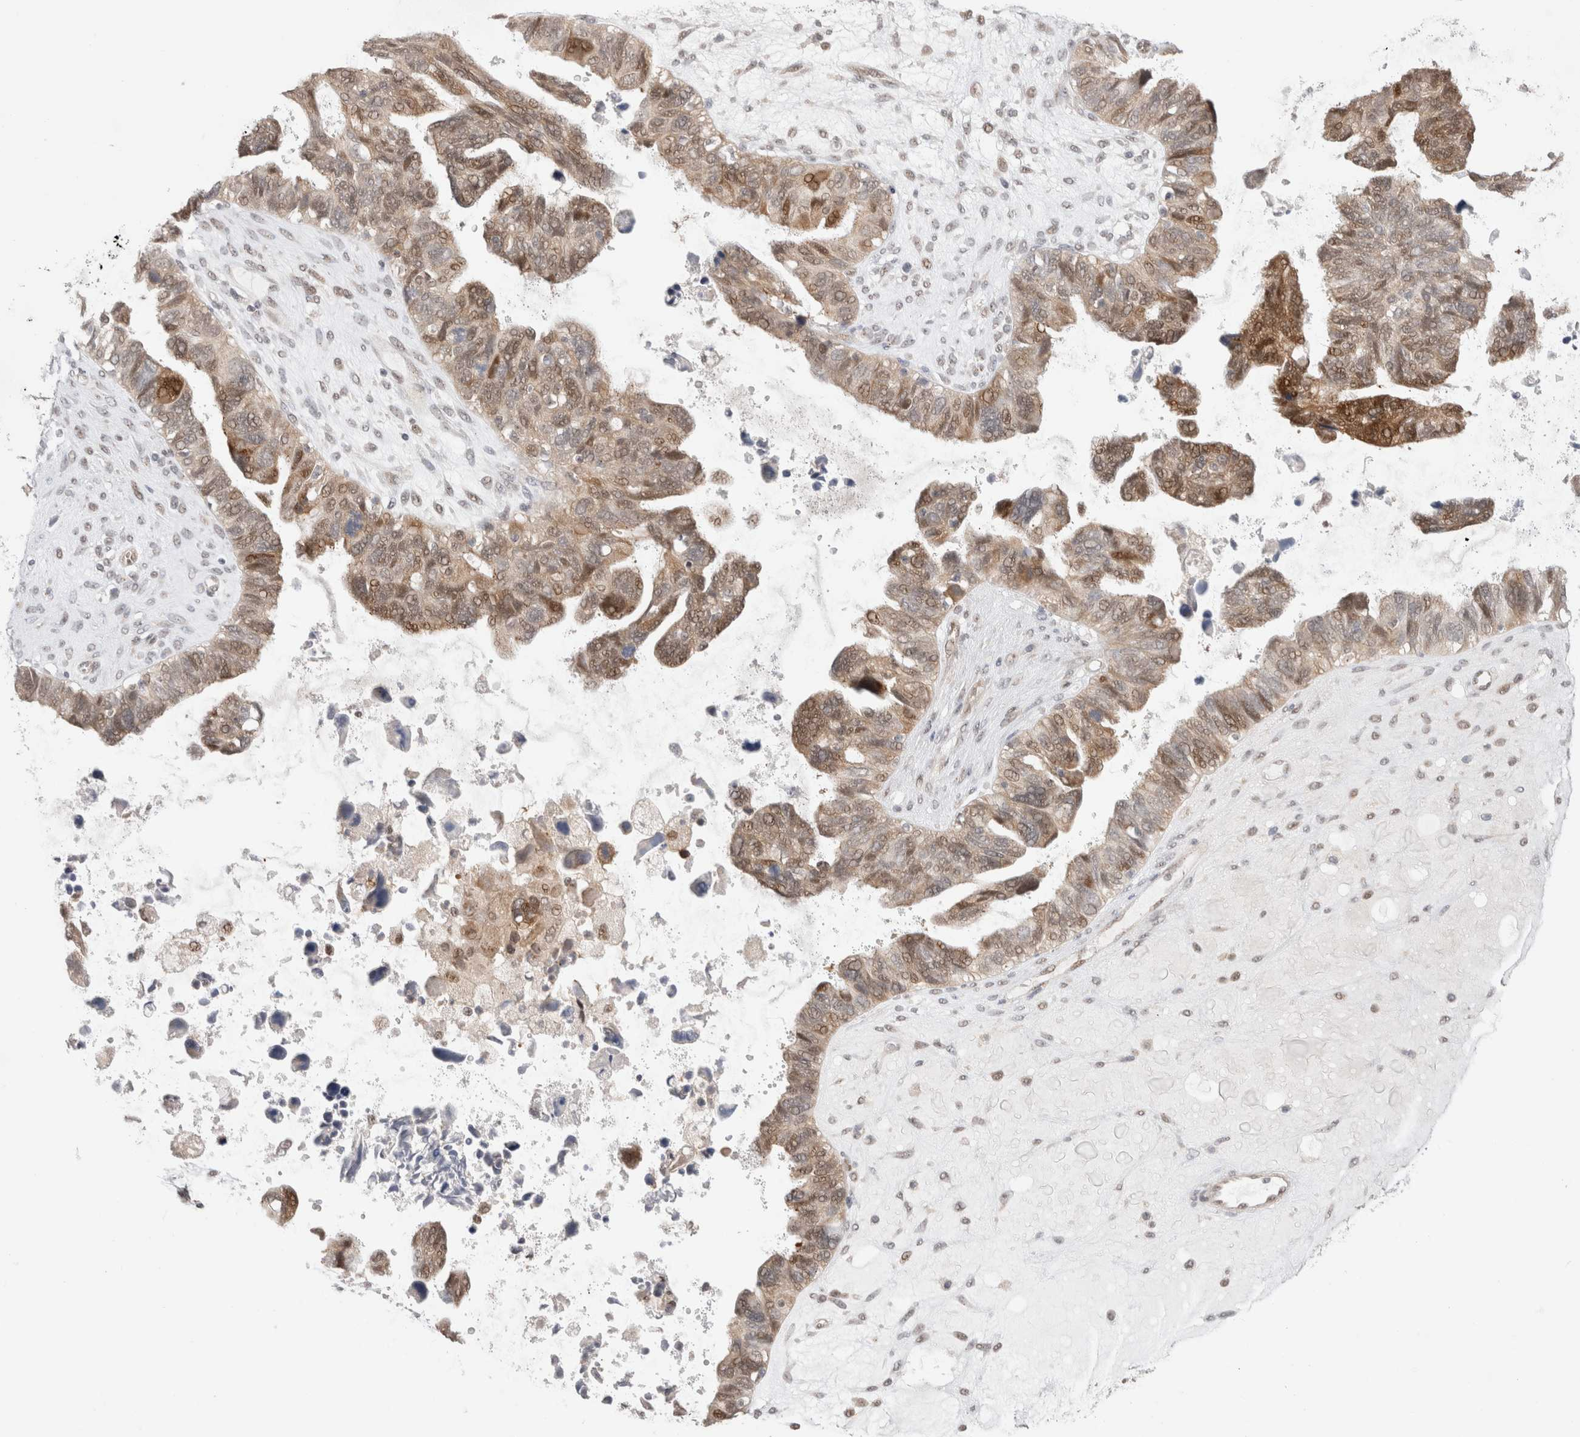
{"staining": {"intensity": "moderate", "quantity": "25%-75%", "location": "cytoplasmic/membranous,nuclear"}, "tissue": "ovarian cancer", "cell_type": "Tumor cells", "image_type": "cancer", "snomed": [{"axis": "morphology", "description": "Cystadenocarcinoma, serous, NOS"}, {"axis": "topography", "description": "Ovary"}], "caption": "Protein expression analysis of ovarian cancer exhibits moderate cytoplasmic/membranous and nuclear expression in about 25%-75% of tumor cells.", "gene": "SLC29A1", "patient": {"sex": "female", "age": 79}}